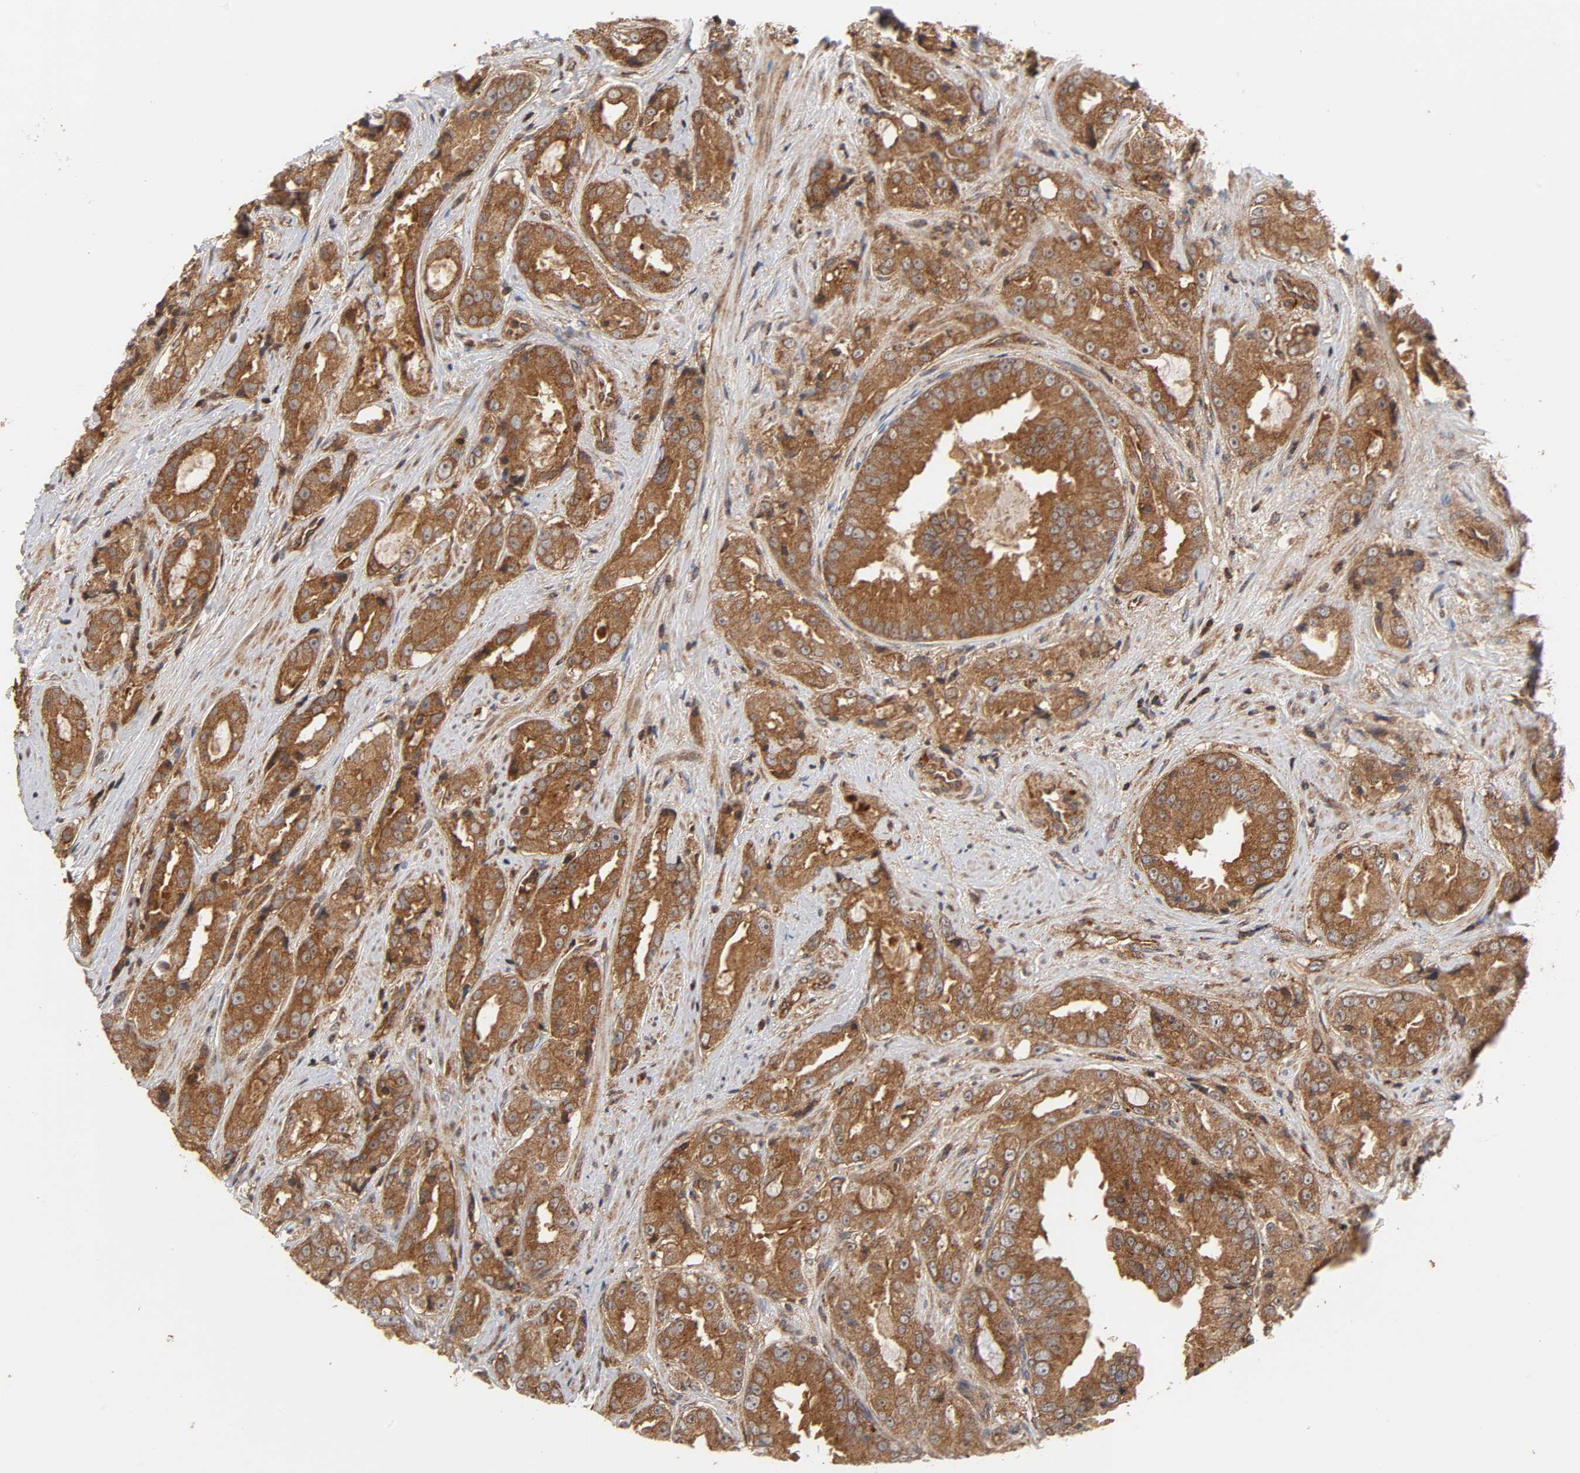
{"staining": {"intensity": "strong", "quantity": ">75%", "location": "cytoplasmic/membranous"}, "tissue": "prostate cancer", "cell_type": "Tumor cells", "image_type": "cancer", "snomed": [{"axis": "morphology", "description": "Adenocarcinoma, High grade"}, {"axis": "topography", "description": "Prostate"}], "caption": "Immunohistochemical staining of prostate cancer shows high levels of strong cytoplasmic/membranous positivity in approximately >75% of tumor cells.", "gene": "IKBKB", "patient": {"sex": "male", "age": 73}}